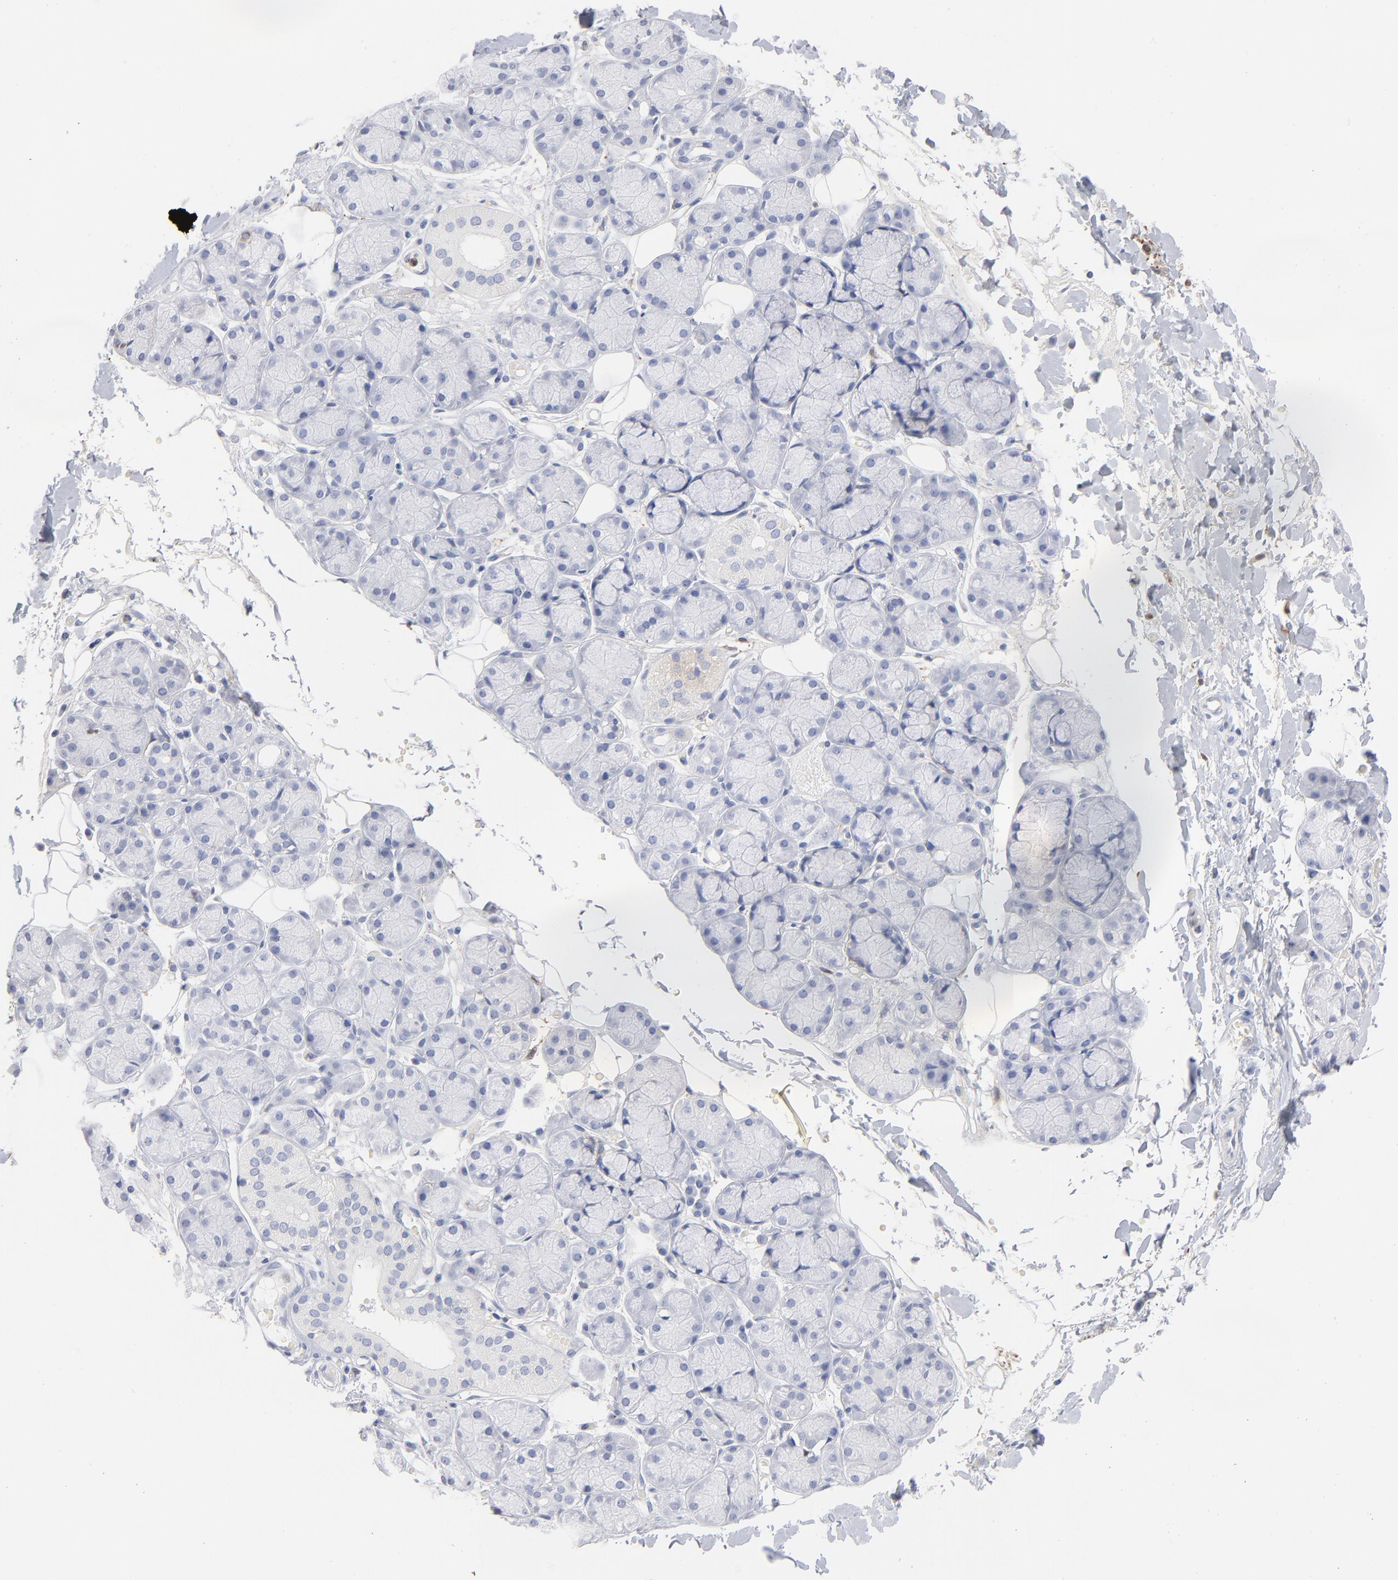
{"staining": {"intensity": "negative", "quantity": "none", "location": "none"}, "tissue": "salivary gland", "cell_type": "Glandular cells", "image_type": "normal", "snomed": [{"axis": "morphology", "description": "Normal tissue, NOS"}, {"axis": "topography", "description": "Skeletal muscle"}, {"axis": "topography", "description": "Oral tissue"}, {"axis": "topography", "description": "Salivary gland"}, {"axis": "topography", "description": "Peripheral nerve tissue"}], "caption": "The photomicrograph exhibits no staining of glandular cells in normal salivary gland. Nuclei are stained in blue.", "gene": "IFIT2", "patient": {"sex": "male", "age": 54}}